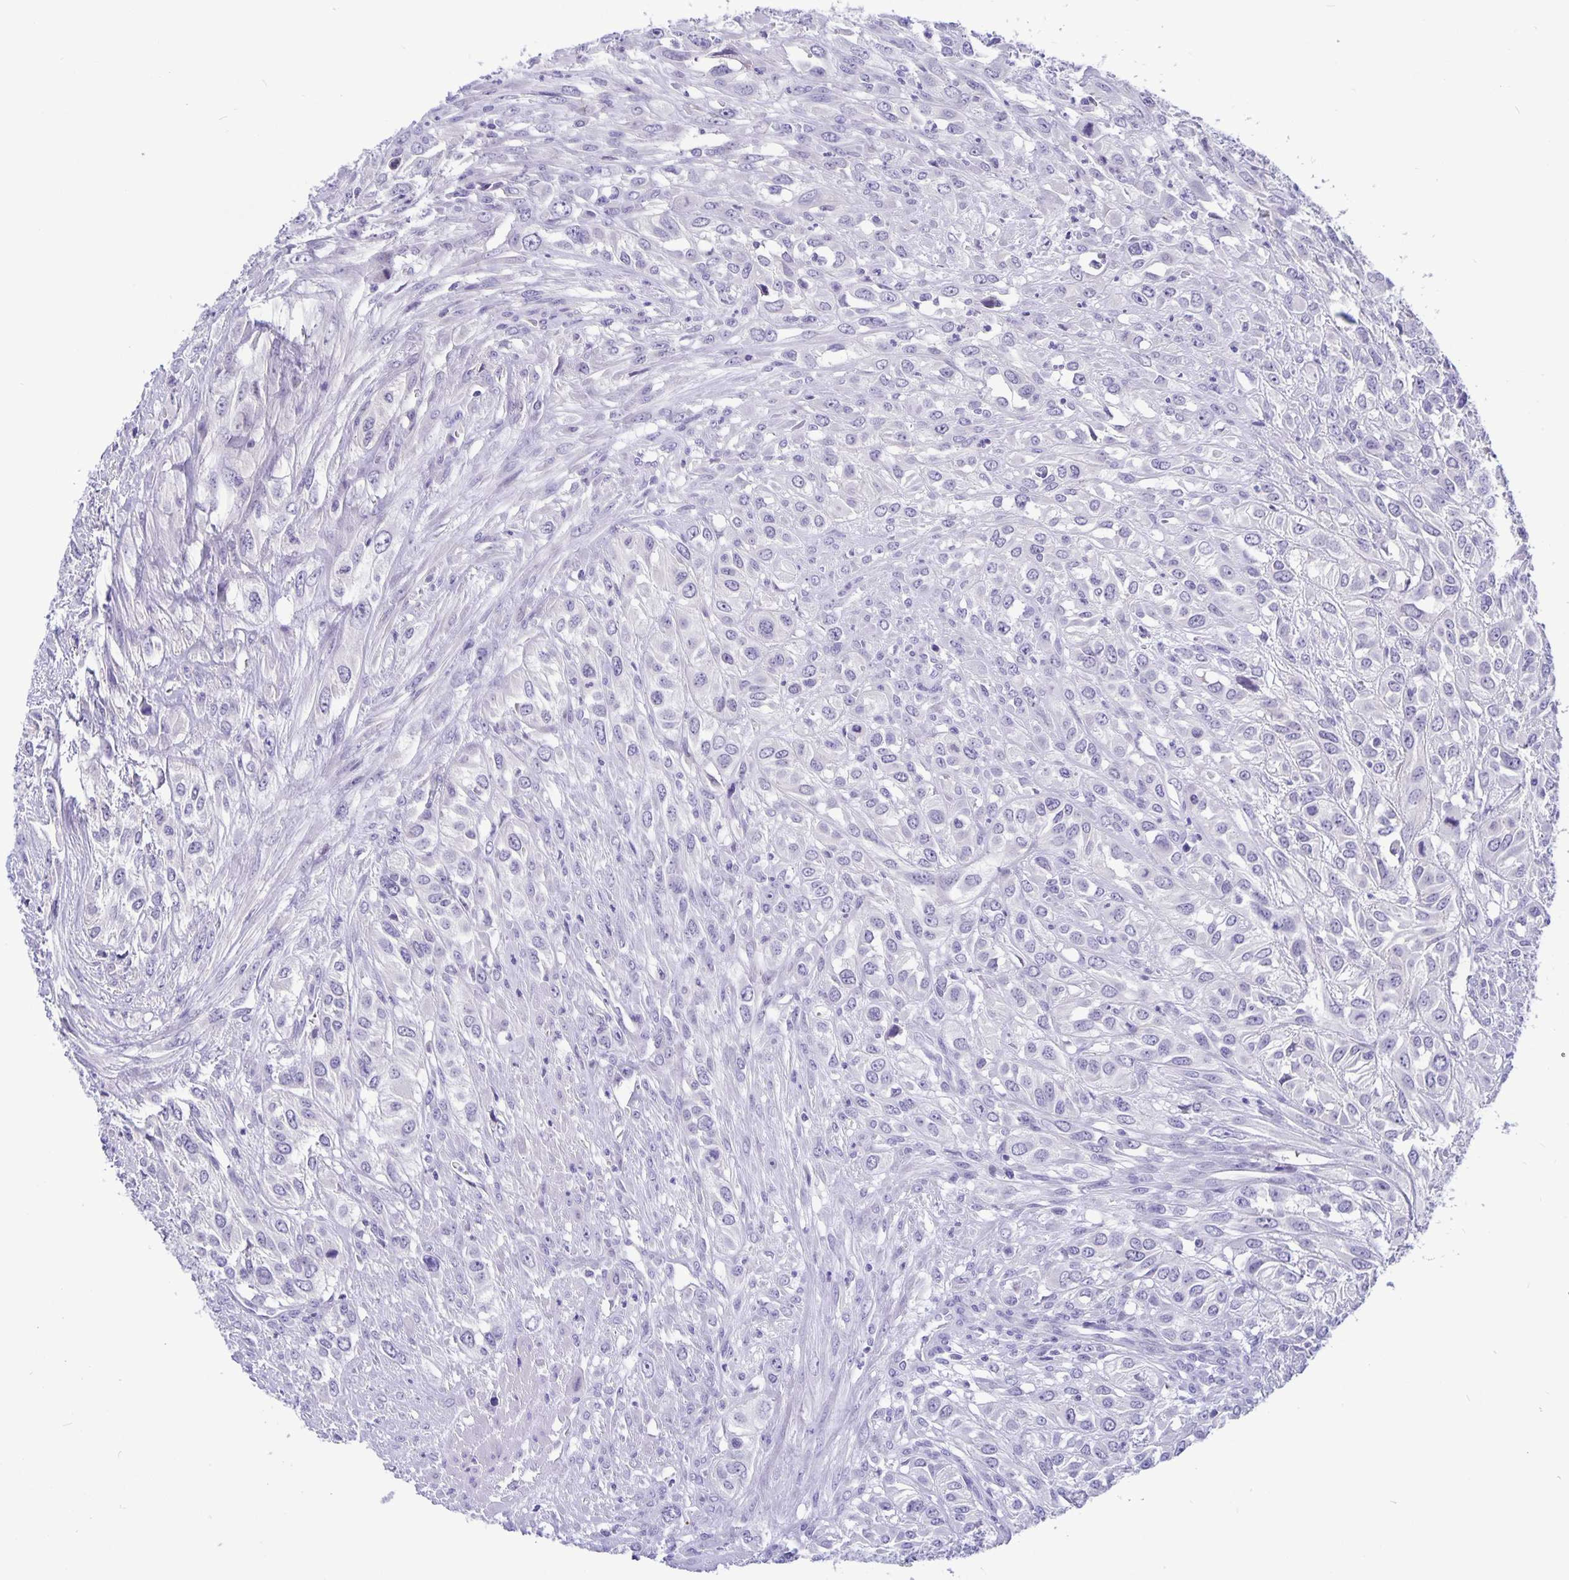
{"staining": {"intensity": "negative", "quantity": "none", "location": "none"}, "tissue": "urothelial cancer", "cell_type": "Tumor cells", "image_type": "cancer", "snomed": [{"axis": "morphology", "description": "Urothelial carcinoma, High grade"}, {"axis": "topography", "description": "Urinary bladder"}], "caption": "A histopathology image of human urothelial carcinoma (high-grade) is negative for staining in tumor cells.", "gene": "ERMN", "patient": {"sex": "male", "age": 67}}